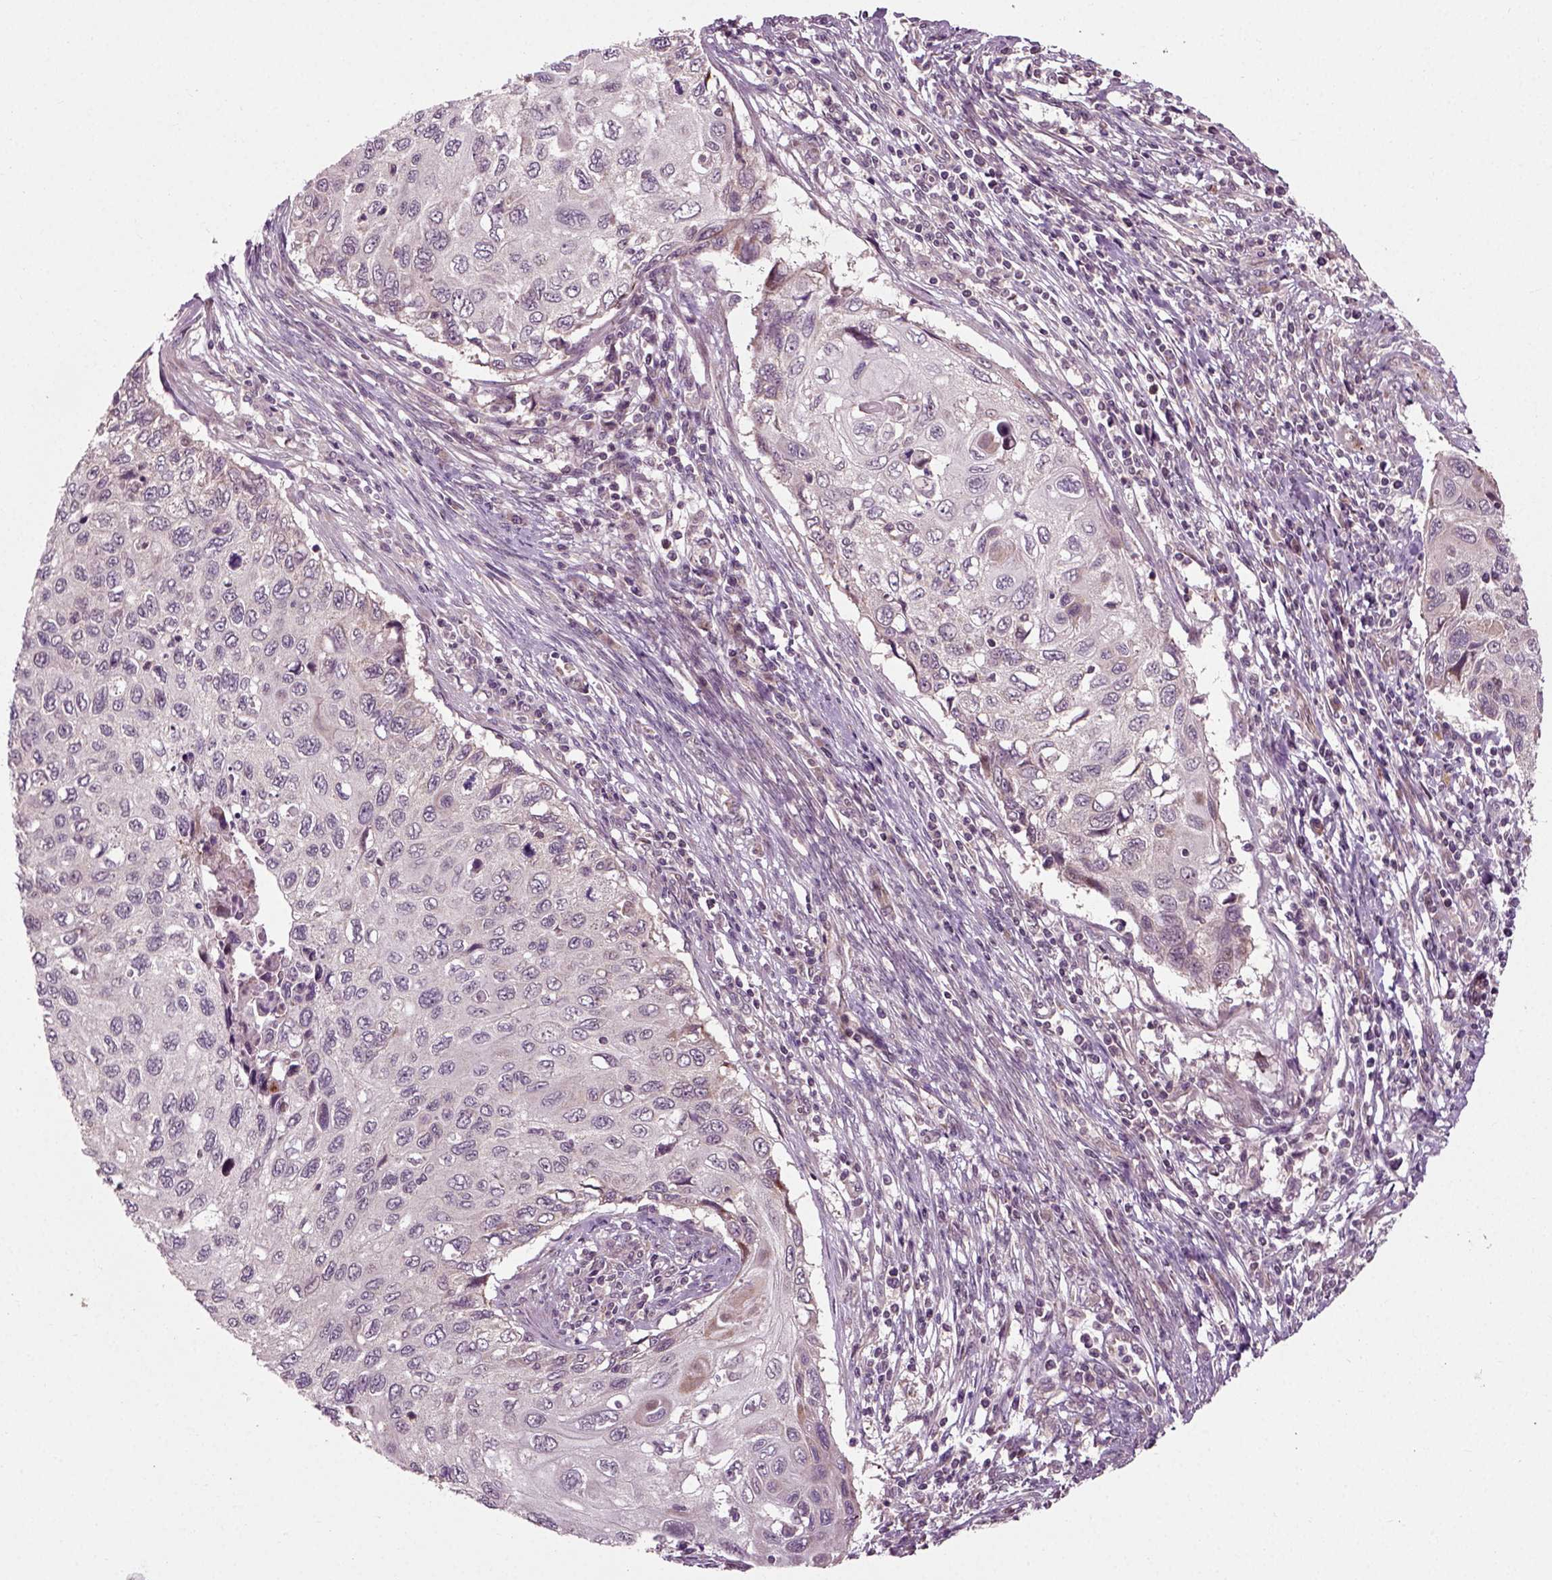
{"staining": {"intensity": "negative", "quantity": "none", "location": "none"}, "tissue": "cervical cancer", "cell_type": "Tumor cells", "image_type": "cancer", "snomed": [{"axis": "morphology", "description": "Squamous cell carcinoma, NOS"}, {"axis": "topography", "description": "Cervix"}], "caption": "Tumor cells show no significant staining in cervical cancer (squamous cell carcinoma). (Immunohistochemistry (ihc), brightfield microscopy, high magnification).", "gene": "PLCD3", "patient": {"sex": "female", "age": 70}}